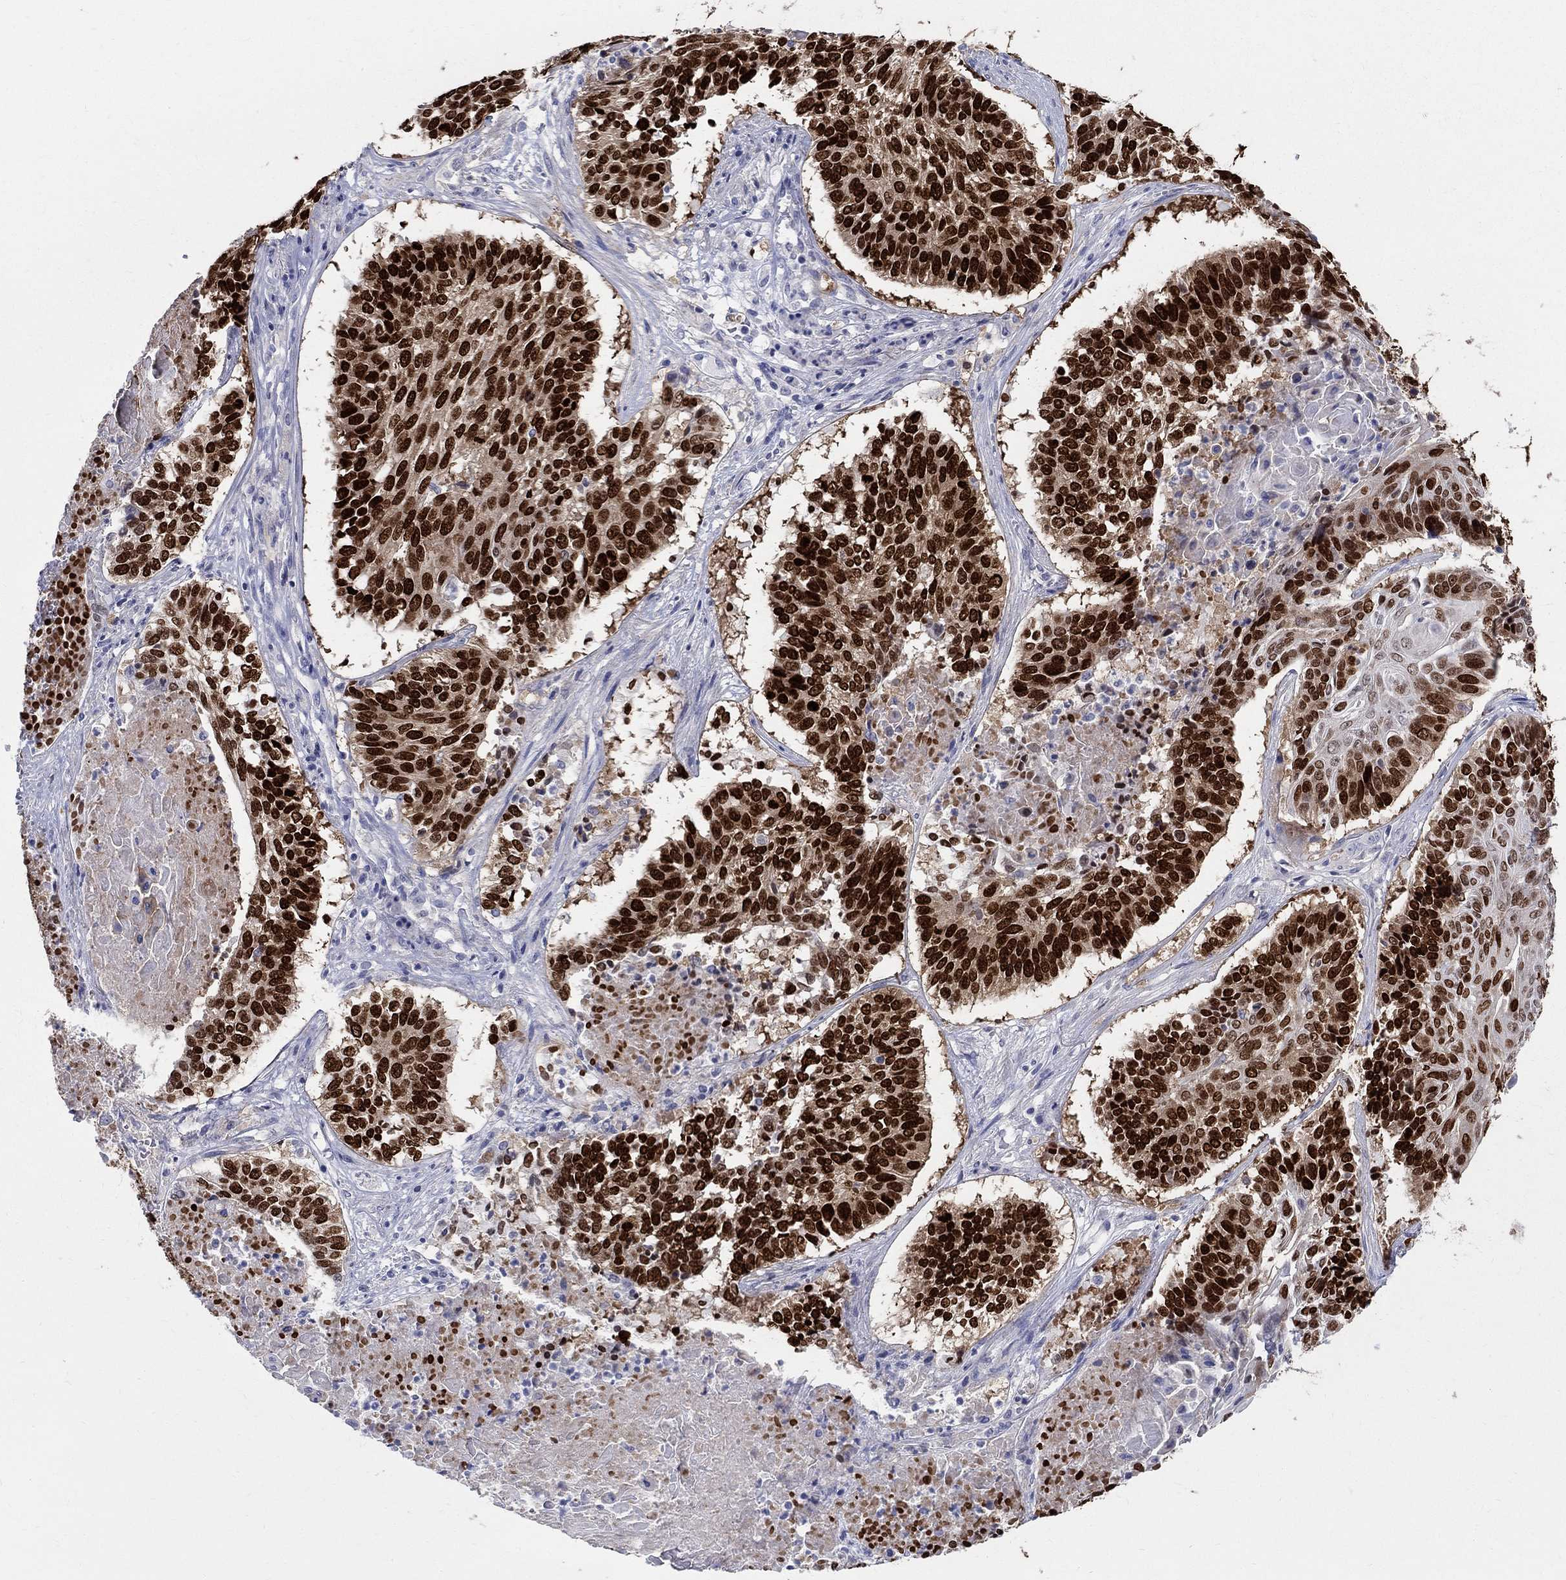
{"staining": {"intensity": "strong", "quantity": ">75%", "location": "nuclear"}, "tissue": "lung cancer", "cell_type": "Tumor cells", "image_type": "cancer", "snomed": [{"axis": "morphology", "description": "Squamous cell carcinoma, NOS"}, {"axis": "topography", "description": "Lung"}], "caption": "There is high levels of strong nuclear expression in tumor cells of lung squamous cell carcinoma, as demonstrated by immunohistochemical staining (brown color).", "gene": "SOX2", "patient": {"sex": "male", "age": 64}}